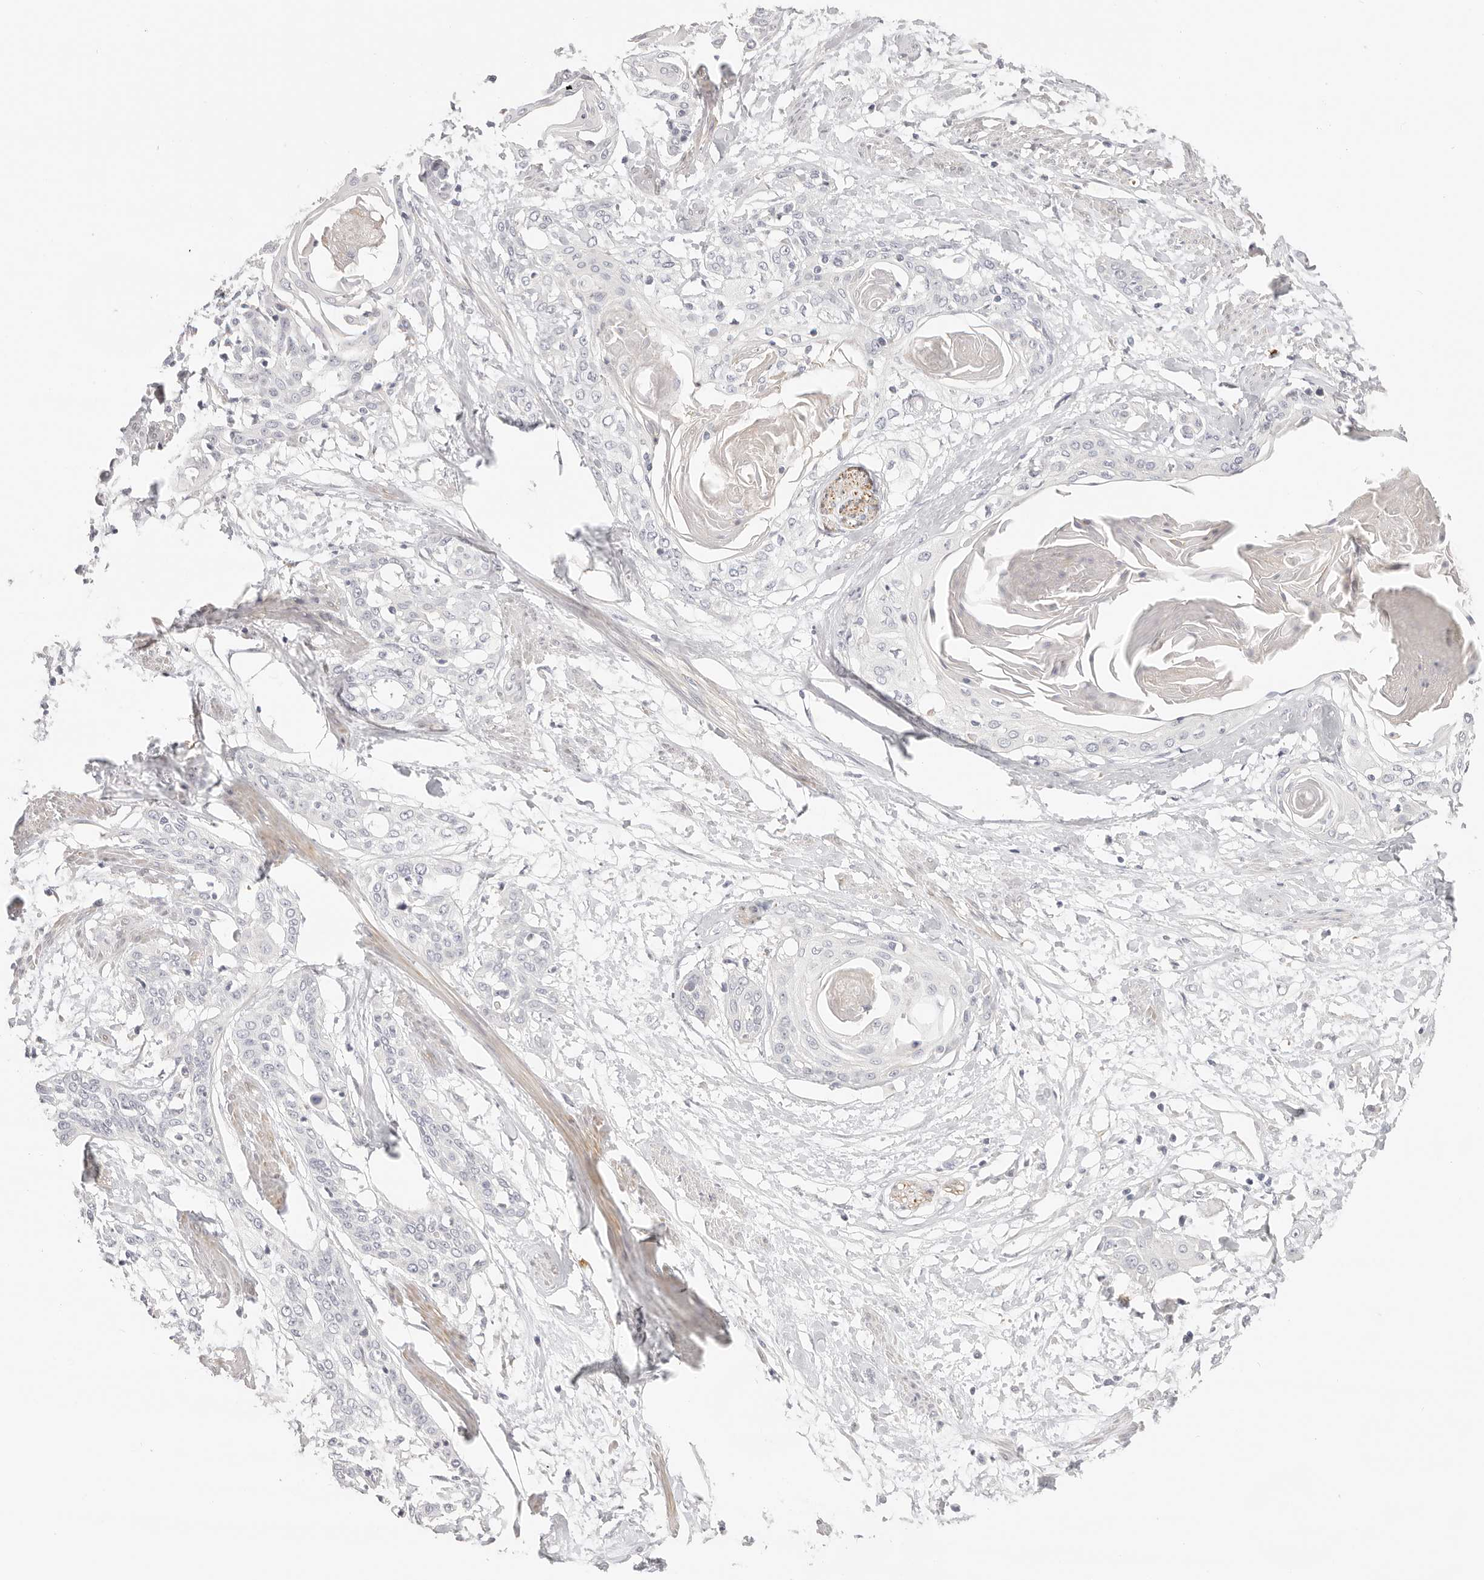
{"staining": {"intensity": "negative", "quantity": "none", "location": "none"}, "tissue": "cervical cancer", "cell_type": "Tumor cells", "image_type": "cancer", "snomed": [{"axis": "morphology", "description": "Squamous cell carcinoma, NOS"}, {"axis": "topography", "description": "Cervix"}], "caption": "Tumor cells show no significant protein positivity in cervical cancer.", "gene": "DTNBP1", "patient": {"sex": "female", "age": 57}}